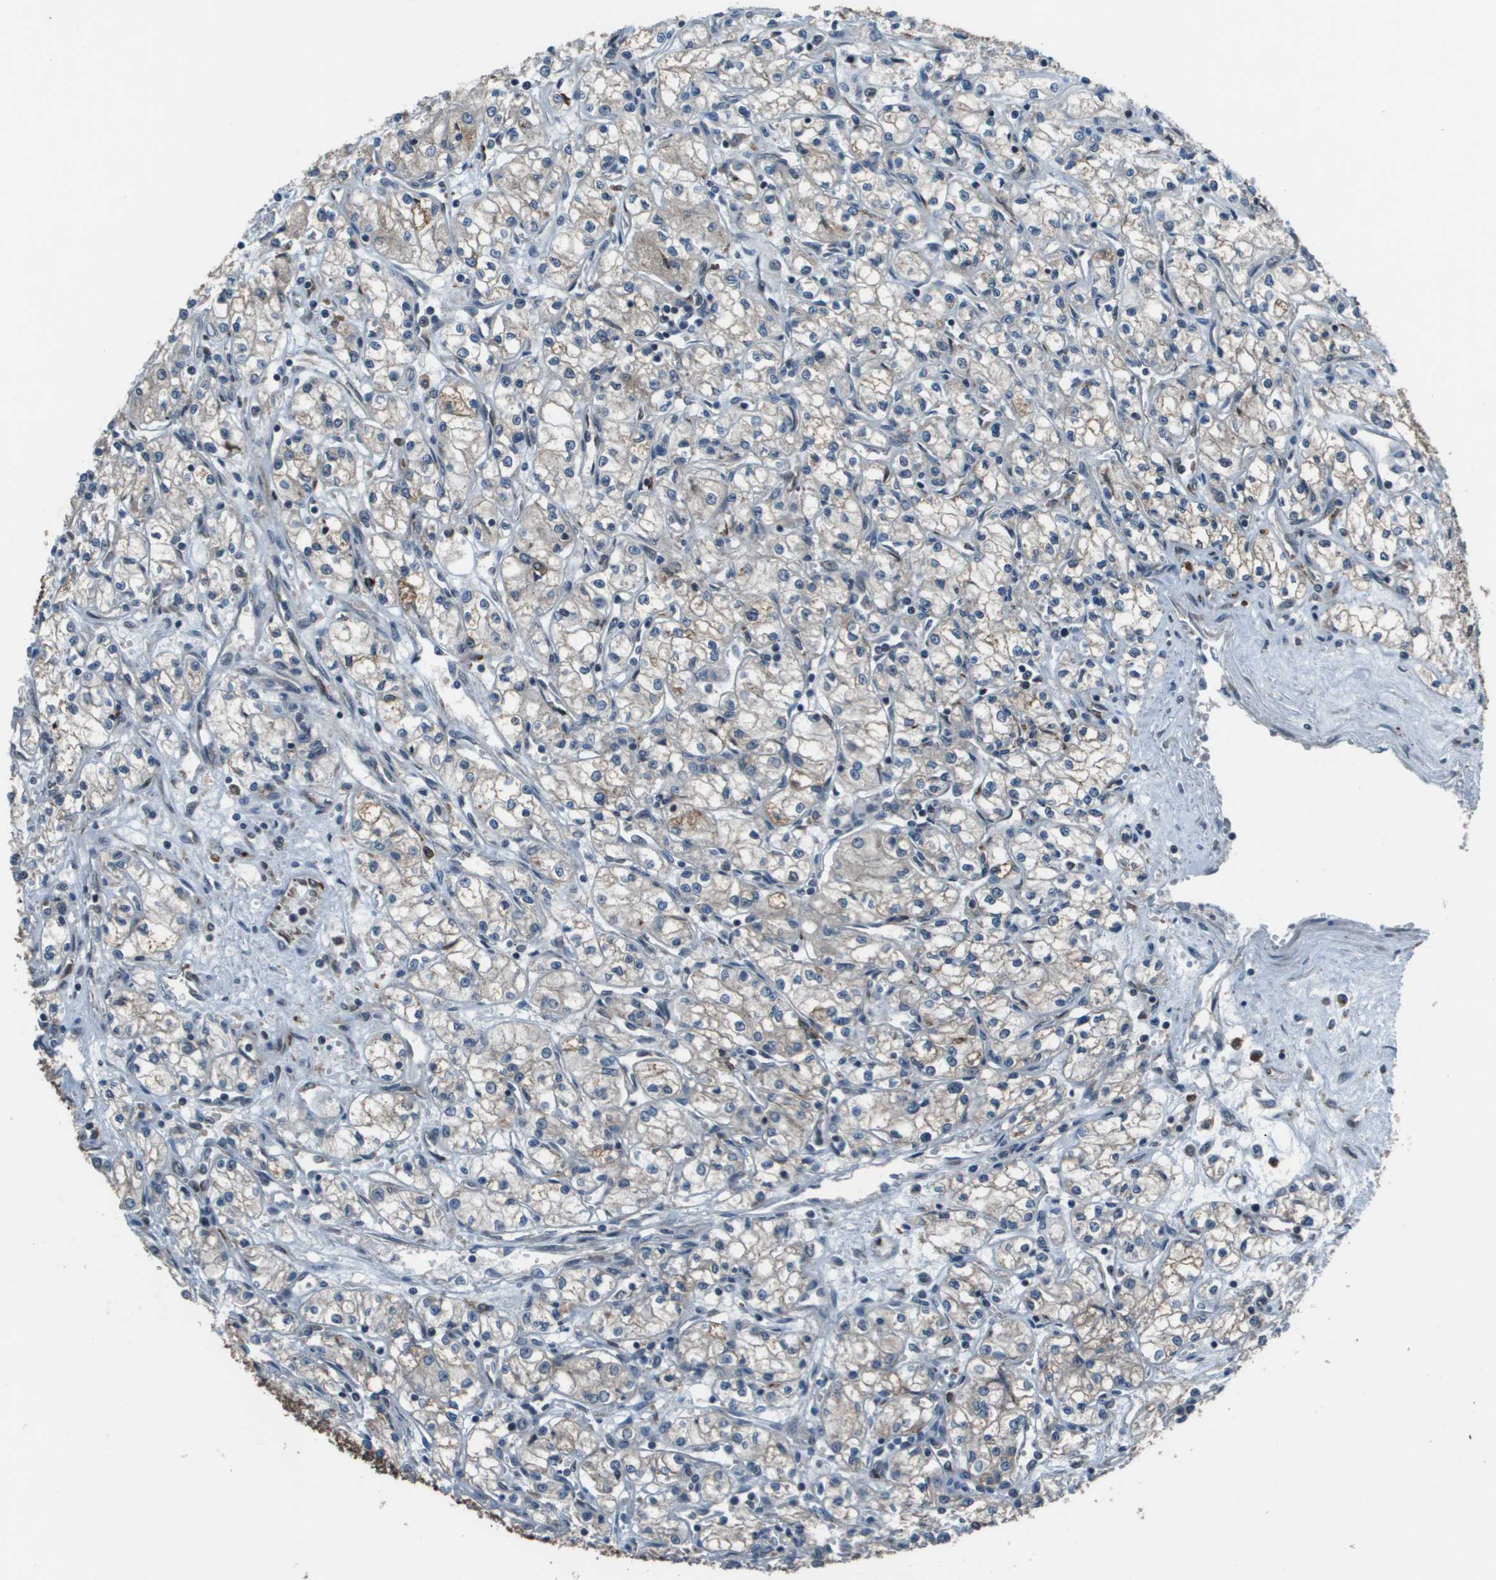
{"staining": {"intensity": "negative", "quantity": "none", "location": "none"}, "tissue": "renal cancer", "cell_type": "Tumor cells", "image_type": "cancer", "snomed": [{"axis": "morphology", "description": "Normal tissue, NOS"}, {"axis": "morphology", "description": "Adenocarcinoma, NOS"}, {"axis": "topography", "description": "Kidney"}], "caption": "This is an immunohistochemistry photomicrograph of renal adenocarcinoma. There is no positivity in tumor cells.", "gene": "GOSR2", "patient": {"sex": "male", "age": 59}}